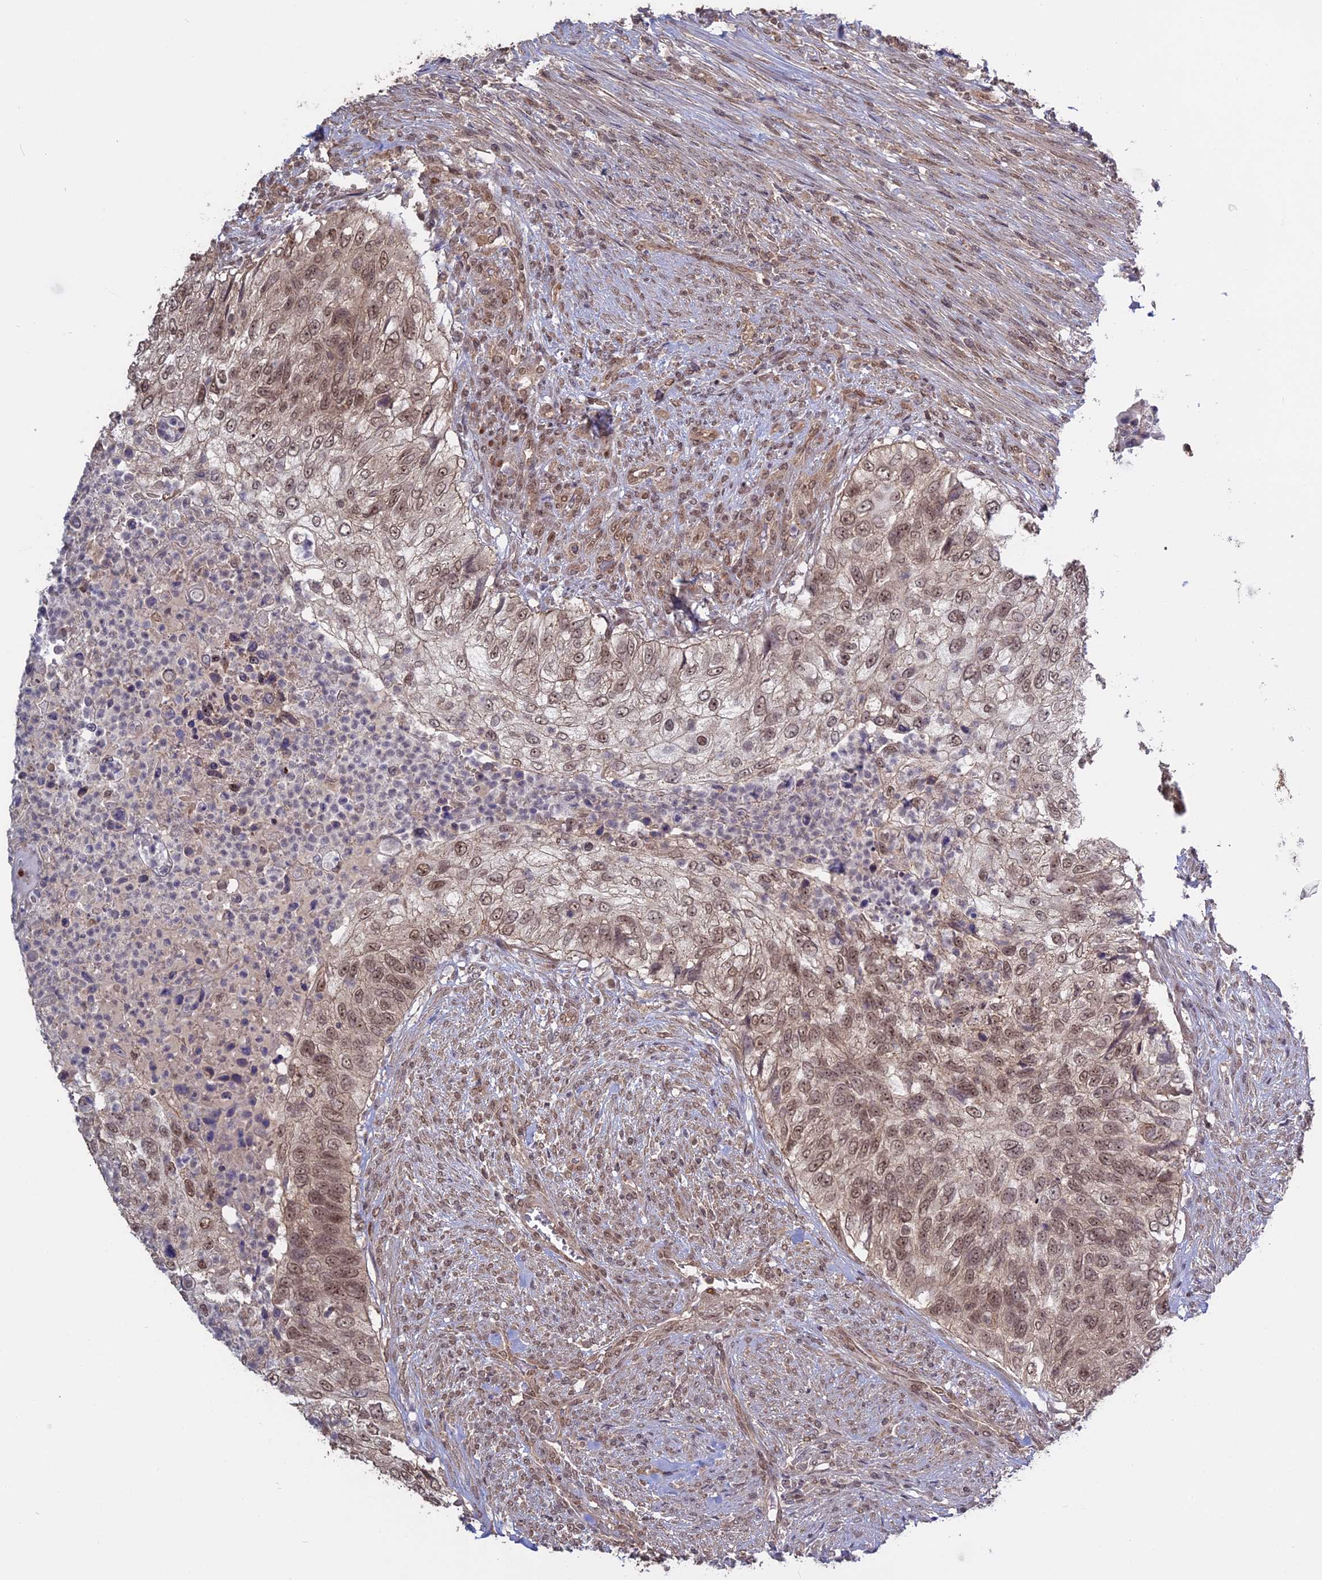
{"staining": {"intensity": "weak", "quantity": ">75%", "location": "nuclear"}, "tissue": "urothelial cancer", "cell_type": "Tumor cells", "image_type": "cancer", "snomed": [{"axis": "morphology", "description": "Urothelial carcinoma, High grade"}, {"axis": "topography", "description": "Urinary bladder"}], "caption": "Immunohistochemistry (IHC) photomicrograph of human high-grade urothelial carcinoma stained for a protein (brown), which displays low levels of weak nuclear expression in approximately >75% of tumor cells.", "gene": "PKIG", "patient": {"sex": "female", "age": 60}}